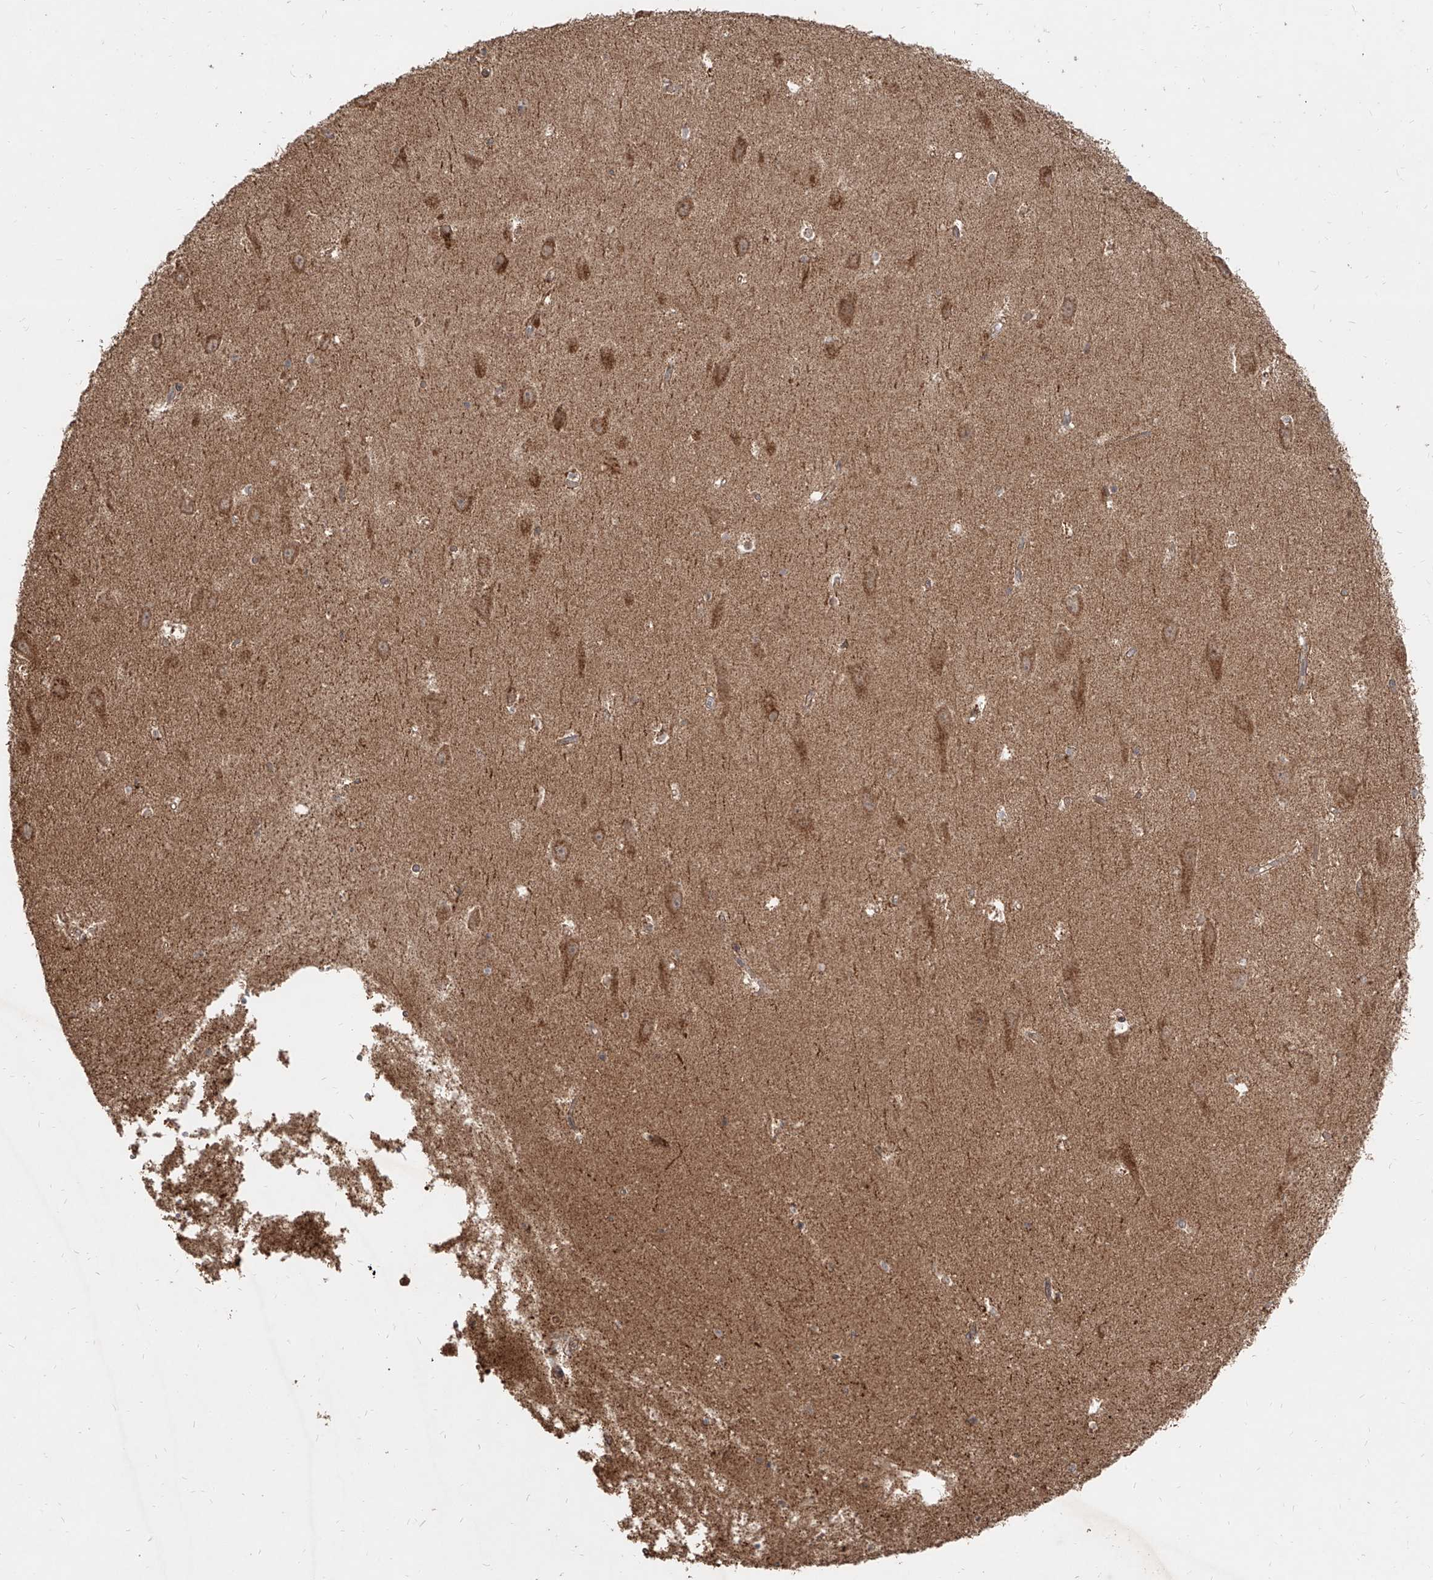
{"staining": {"intensity": "moderate", "quantity": "<25%", "location": "cytoplasmic/membranous"}, "tissue": "hippocampus", "cell_type": "Glial cells", "image_type": "normal", "snomed": [{"axis": "morphology", "description": "Normal tissue, NOS"}, {"axis": "topography", "description": "Hippocampus"}], "caption": "Brown immunohistochemical staining in benign hippocampus reveals moderate cytoplasmic/membranous expression in about <25% of glial cells.", "gene": "AIM2", "patient": {"sex": "male", "age": 45}}